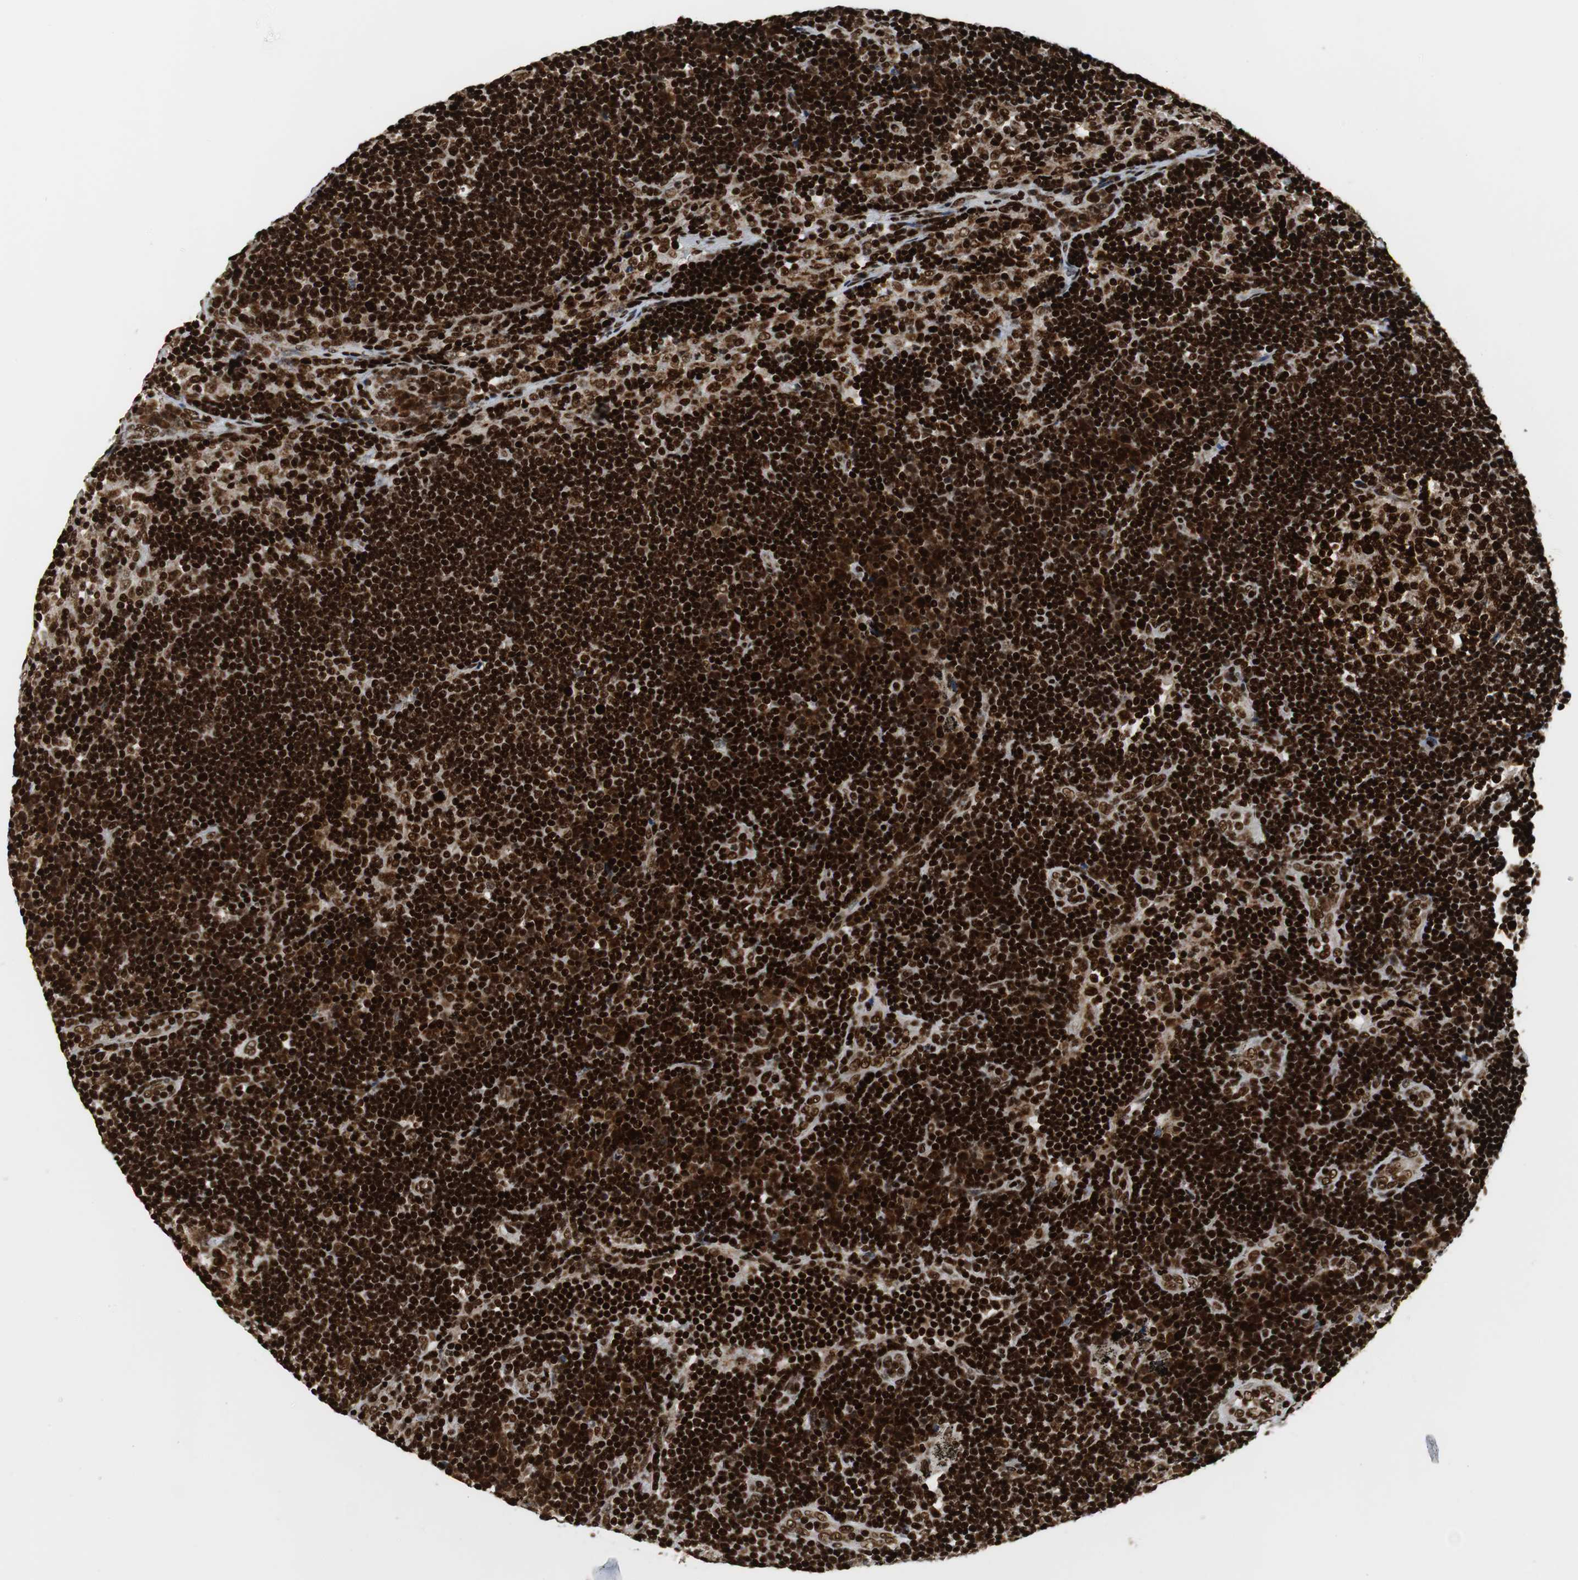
{"staining": {"intensity": "strong", "quantity": ">75%", "location": "nuclear"}, "tissue": "lymph node", "cell_type": "Germinal center cells", "image_type": "normal", "snomed": [{"axis": "morphology", "description": "Normal tissue, NOS"}, {"axis": "morphology", "description": "Squamous cell carcinoma, metastatic, NOS"}, {"axis": "topography", "description": "Lymph node"}], "caption": "An immunohistochemistry (IHC) photomicrograph of unremarkable tissue is shown. Protein staining in brown shows strong nuclear positivity in lymph node within germinal center cells. The staining is performed using DAB brown chromogen to label protein expression. The nuclei are counter-stained blue using hematoxylin.", "gene": "HDAC1", "patient": {"sex": "female", "age": 53}}